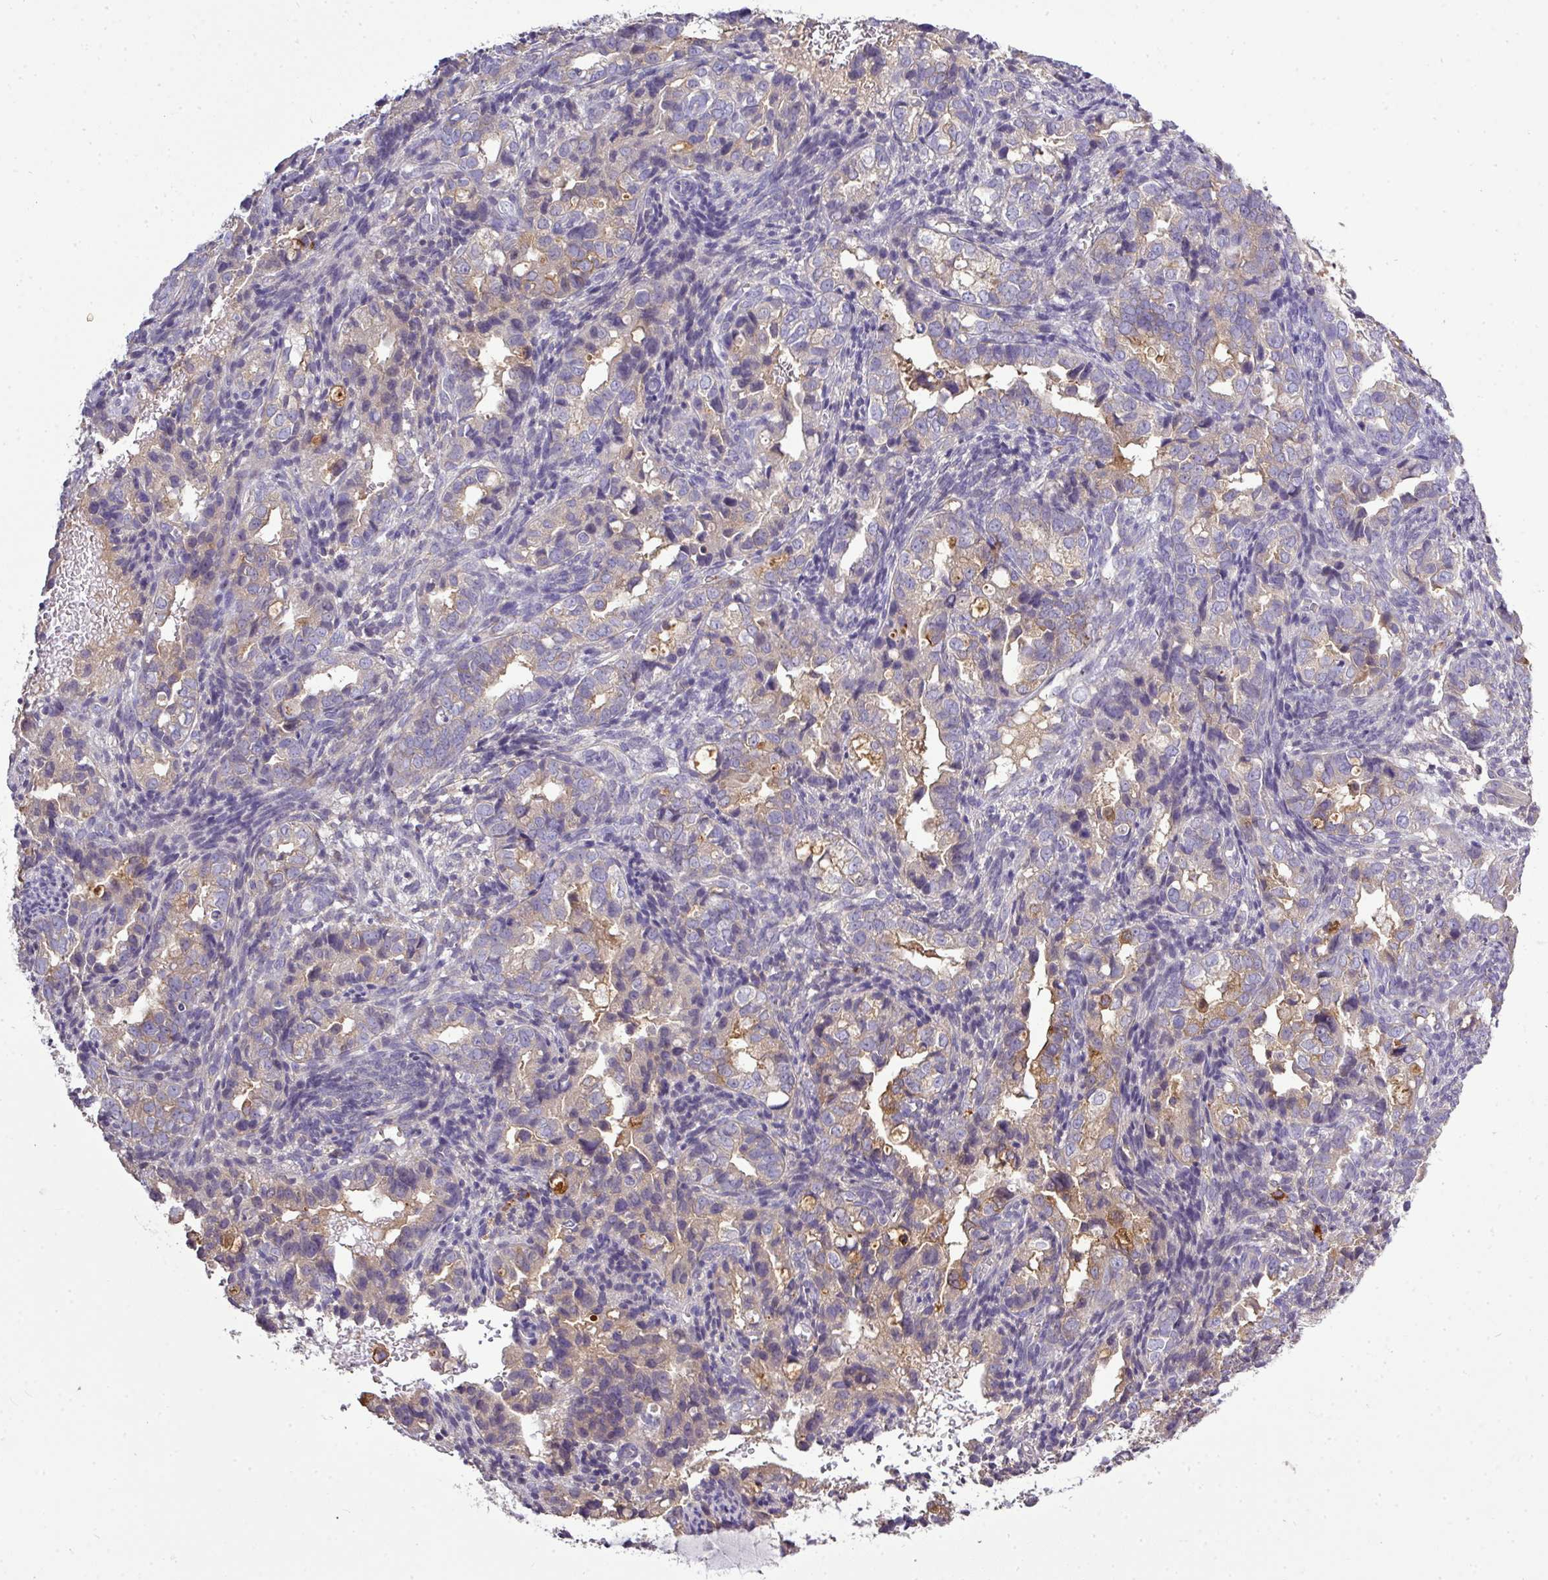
{"staining": {"intensity": "weak", "quantity": "<25%", "location": "cytoplasmic/membranous"}, "tissue": "endometrial cancer", "cell_type": "Tumor cells", "image_type": "cancer", "snomed": [{"axis": "morphology", "description": "Adenocarcinoma, NOS"}, {"axis": "topography", "description": "Endometrium"}], "caption": "There is no significant positivity in tumor cells of adenocarcinoma (endometrial).", "gene": "STAT5A", "patient": {"sex": "female", "age": 57}}